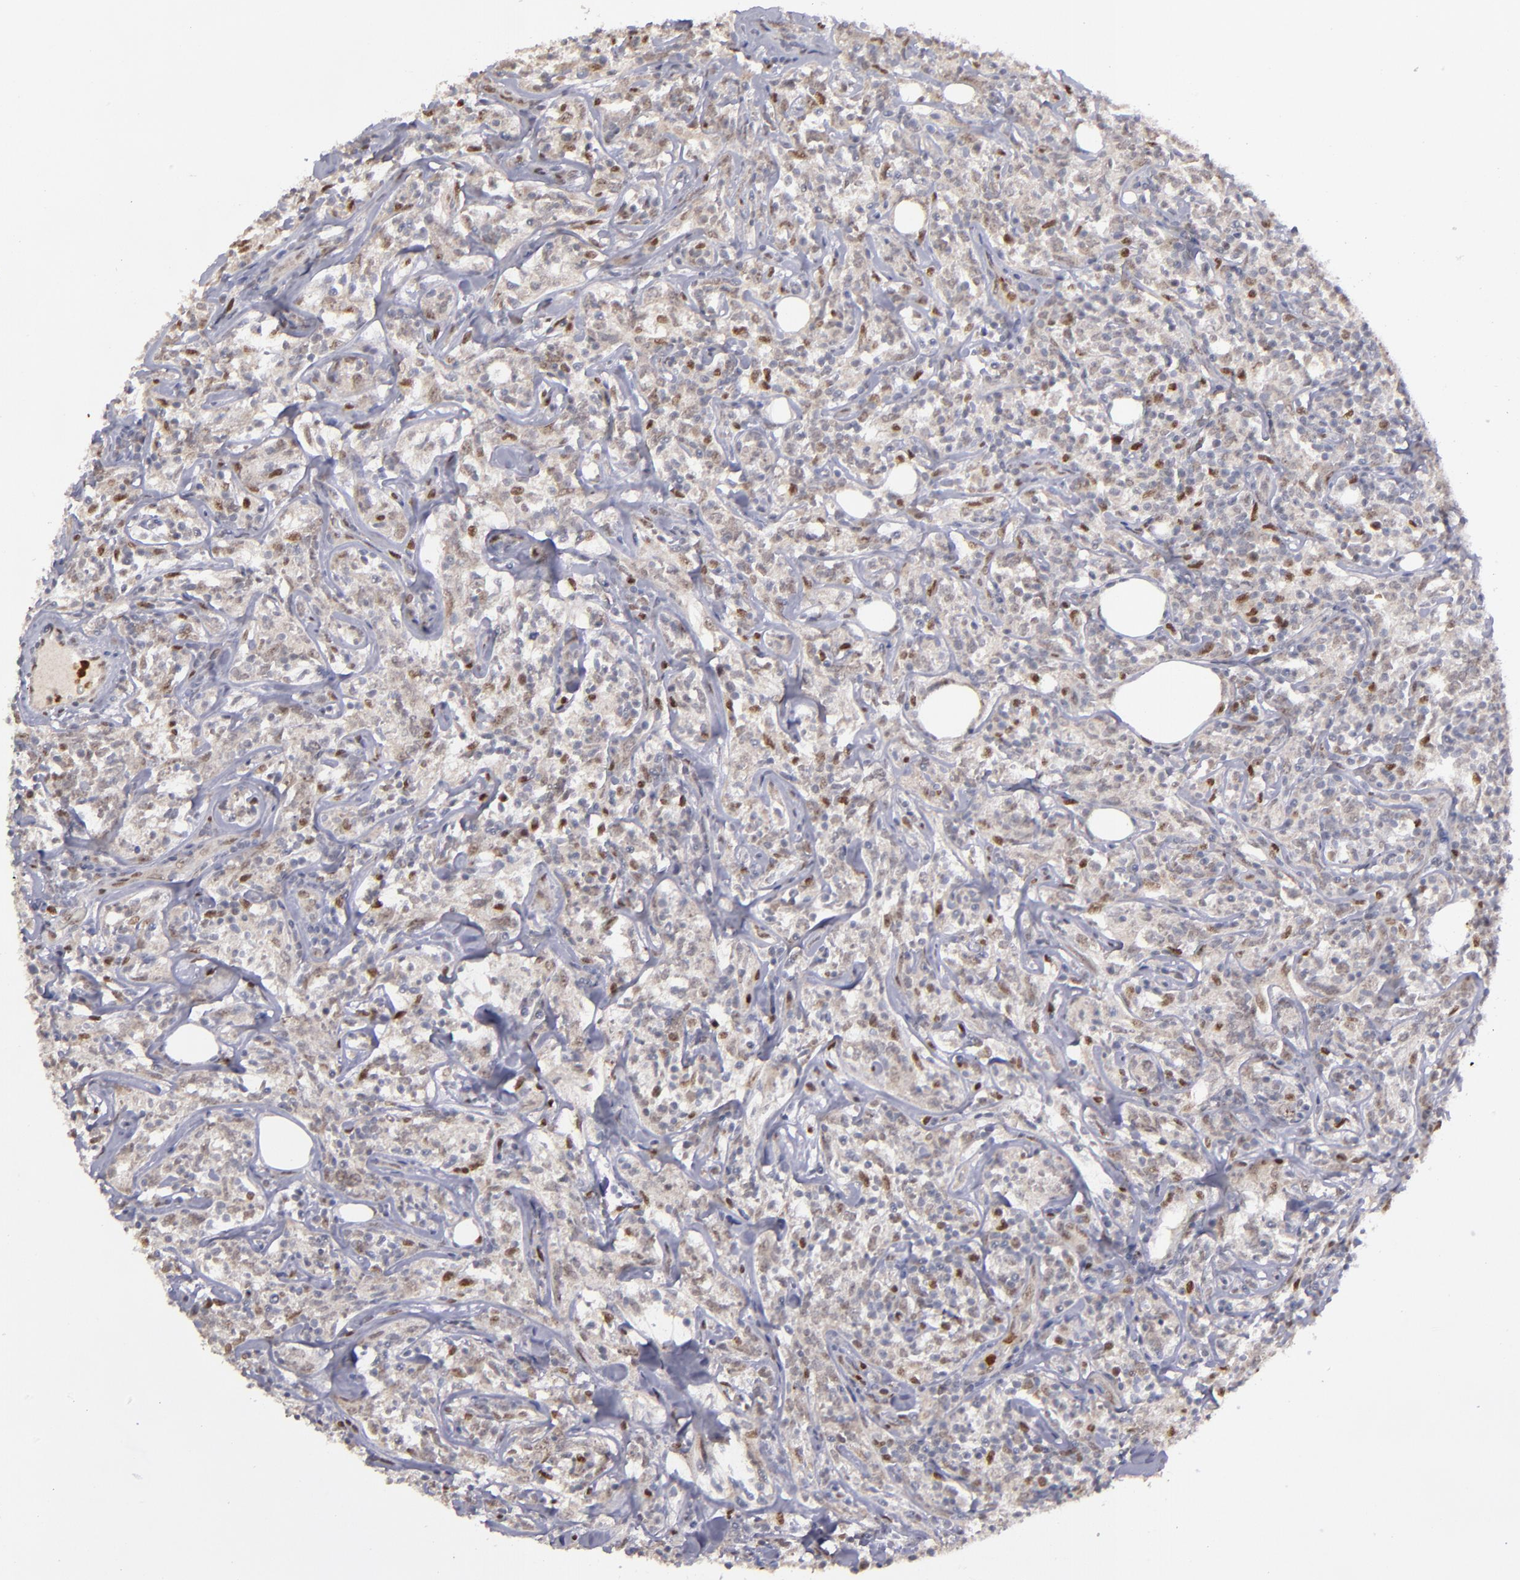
{"staining": {"intensity": "negative", "quantity": "none", "location": "none"}, "tissue": "lymphoma", "cell_type": "Tumor cells", "image_type": "cancer", "snomed": [{"axis": "morphology", "description": "Malignant lymphoma, non-Hodgkin's type, High grade"}, {"axis": "topography", "description": "Lymph node"}], "caption": "A photomicrograph of human malignant lymphoma, non-Hodgkin's type (high-grade) is negative for staining in tumor cells.", "gene": "RREB1", "patient": {"sex": "female", "age": 84}}